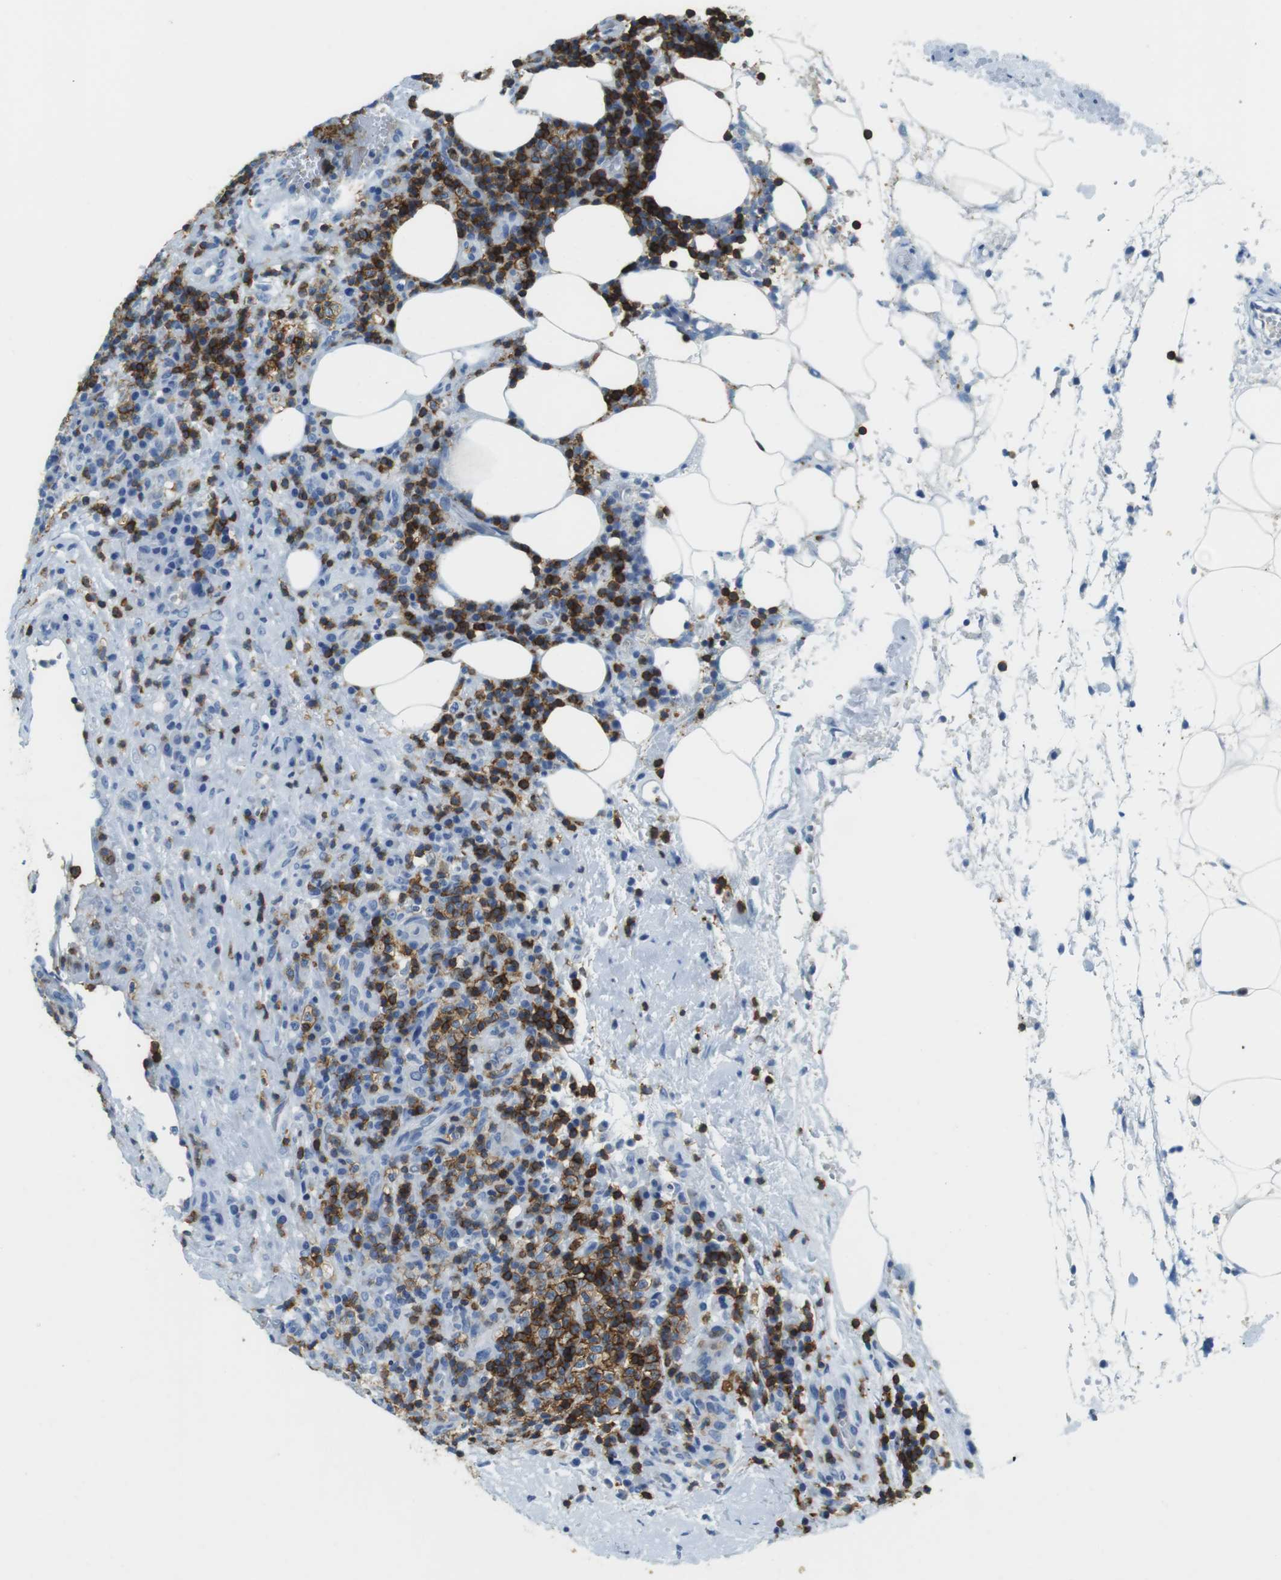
{"staining": {"intensity": "strong", "quantity": "25%-75%", "location": "cytoplasmic/membranous"}, "tissue": "lymphoma", "cell_type": "Tumor cells", "image_type": "cancer", "snomed": [{"axis": "morphology", "description": "Malignant lymphoma, non-Hodgkin's type, High grade"}, {"axis": "topography", "description": "Lymph node"}], "caption": "A photomicrograph of human lymphoma stained for a protein displays strong cytoplasmic/membranous brown staining in tumor cells. (Brightfield microscopy of DAB IHC at high magnification).", "gene": "LAT", "patient": {"sex": "female", "age": 76}}